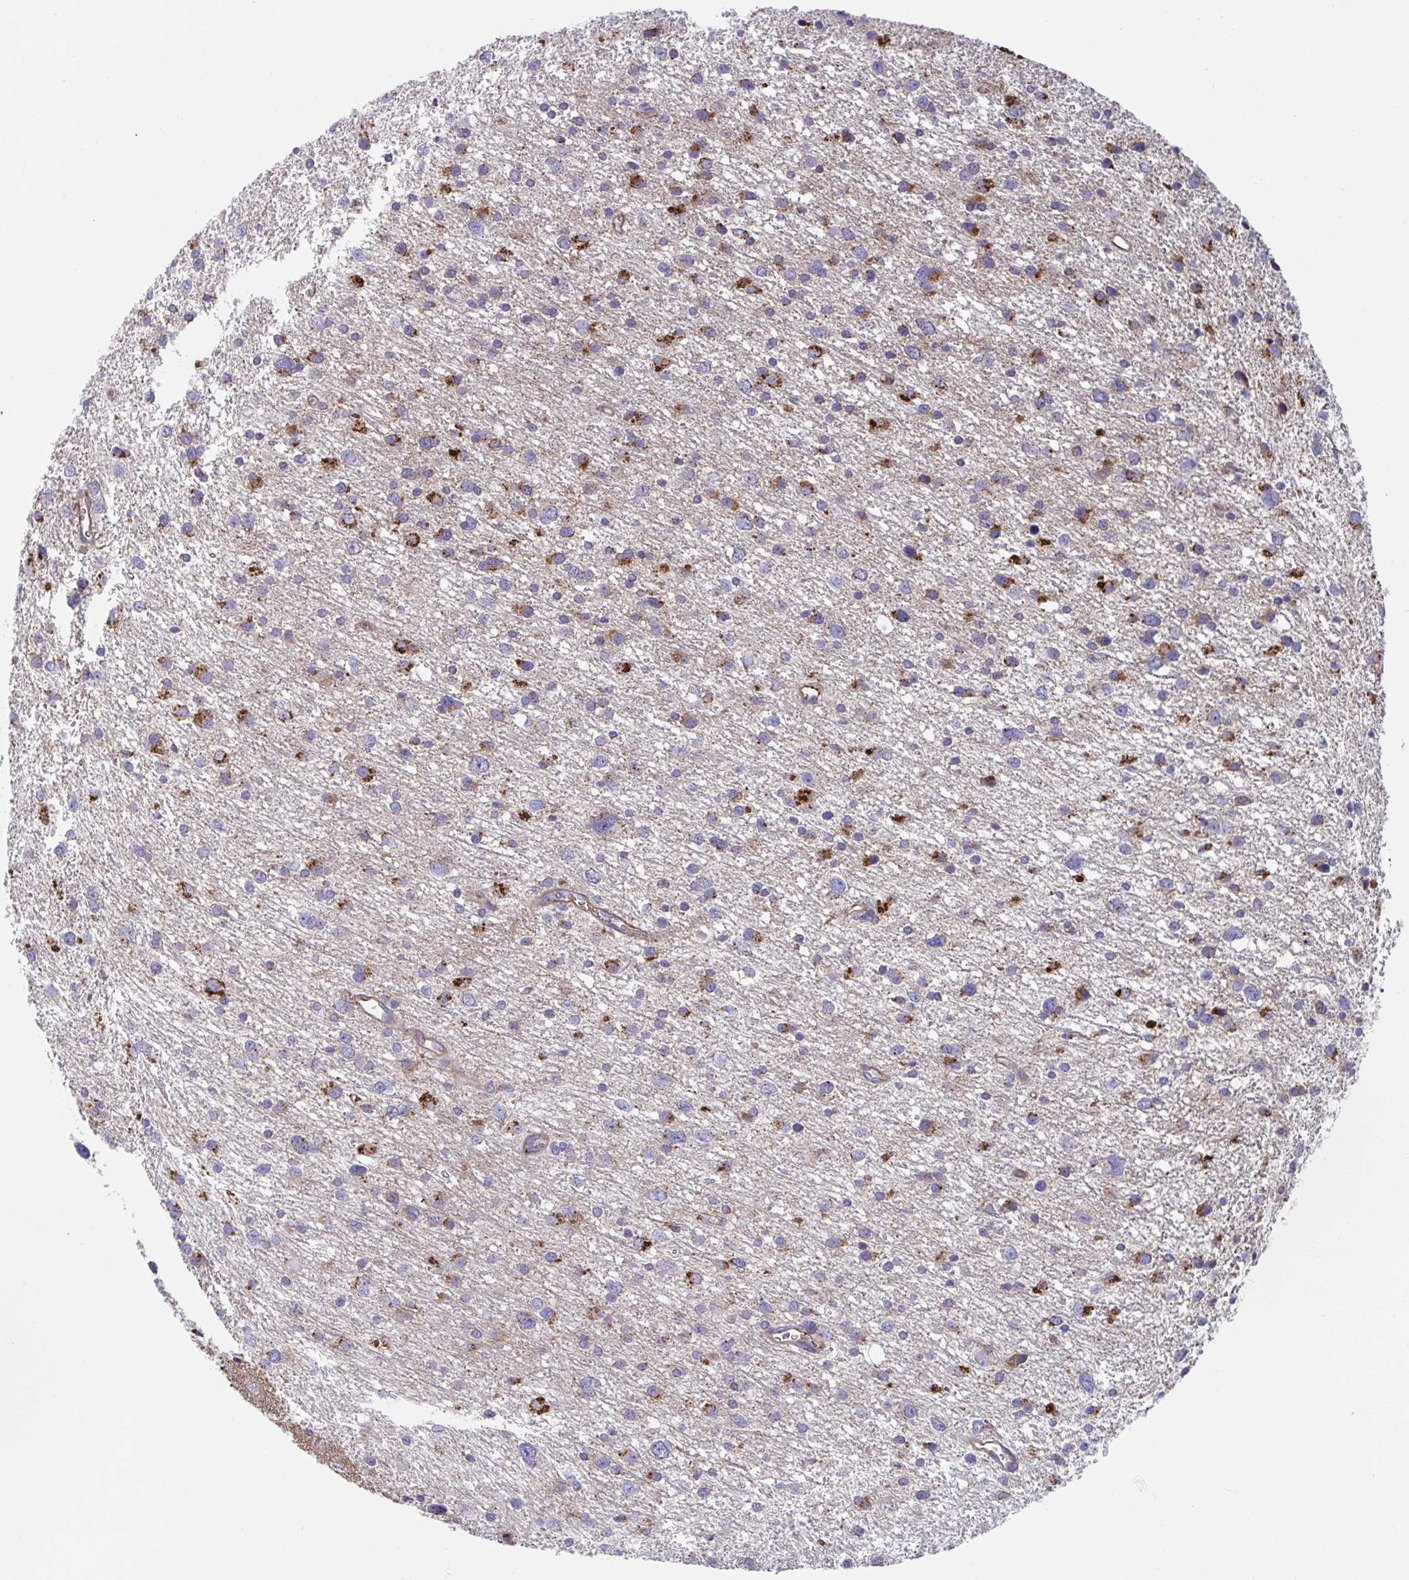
{"staining": {"intensity": "strong", "quantity": "25%-75%", "location": "cytoplasmic/membranous"}, "tissue": "glioma", "cell_type": "Tumor cells", "image_type": "cancer", "snomed": [{"axis": "morphology", "description": "Glioma, malignant, Low grade"}, {"axis": "topography", "description": "Brain"}], "caption": "Strong cytoplasmic/membranous protein expression is identified in approximately 25%-75% of tumor cells in glioma.", "gene": "SLC9A6", "patient": {"sex": "female", "age": 55}}